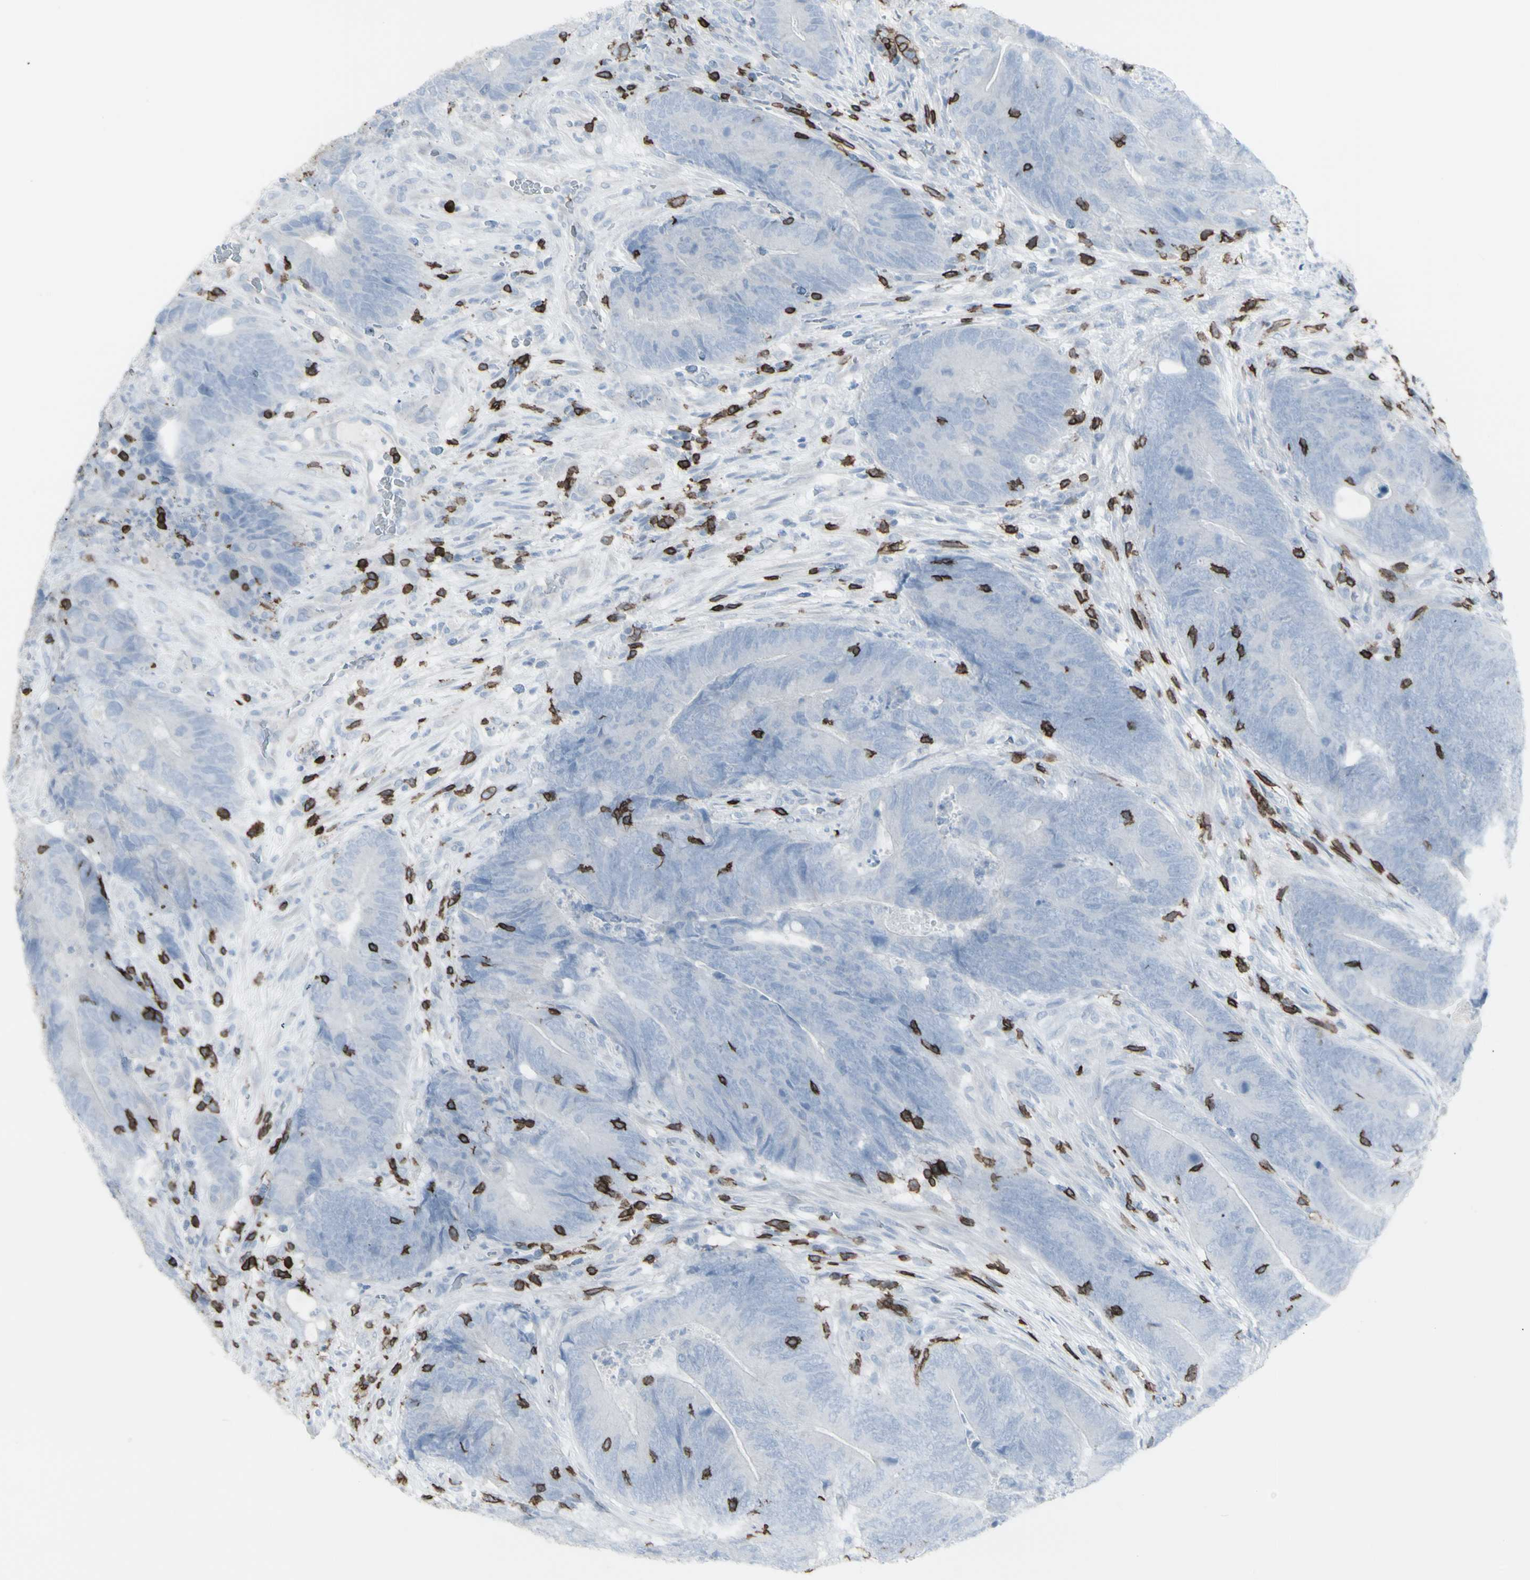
{"staining": {"intensity": "negative", "quantity": "none", "location": "none"}, "tissue": "colorectal cancer", "cell_type": "Tumor cells", "image_type": "cancer", "snomed": [{"axis": "morphology", "description": "Normal tissue, NOS"}, {"axis": "morphology", "description": "Adenocarcinoma, NOS"}, {"axis": "topography", "description": "Colon"}], "caption": "Tumor cells show no significant protein positivity in colorectal adenocarcinoma.", "gene": "CD247", "patient": {"sex": "male", "age": 56}}